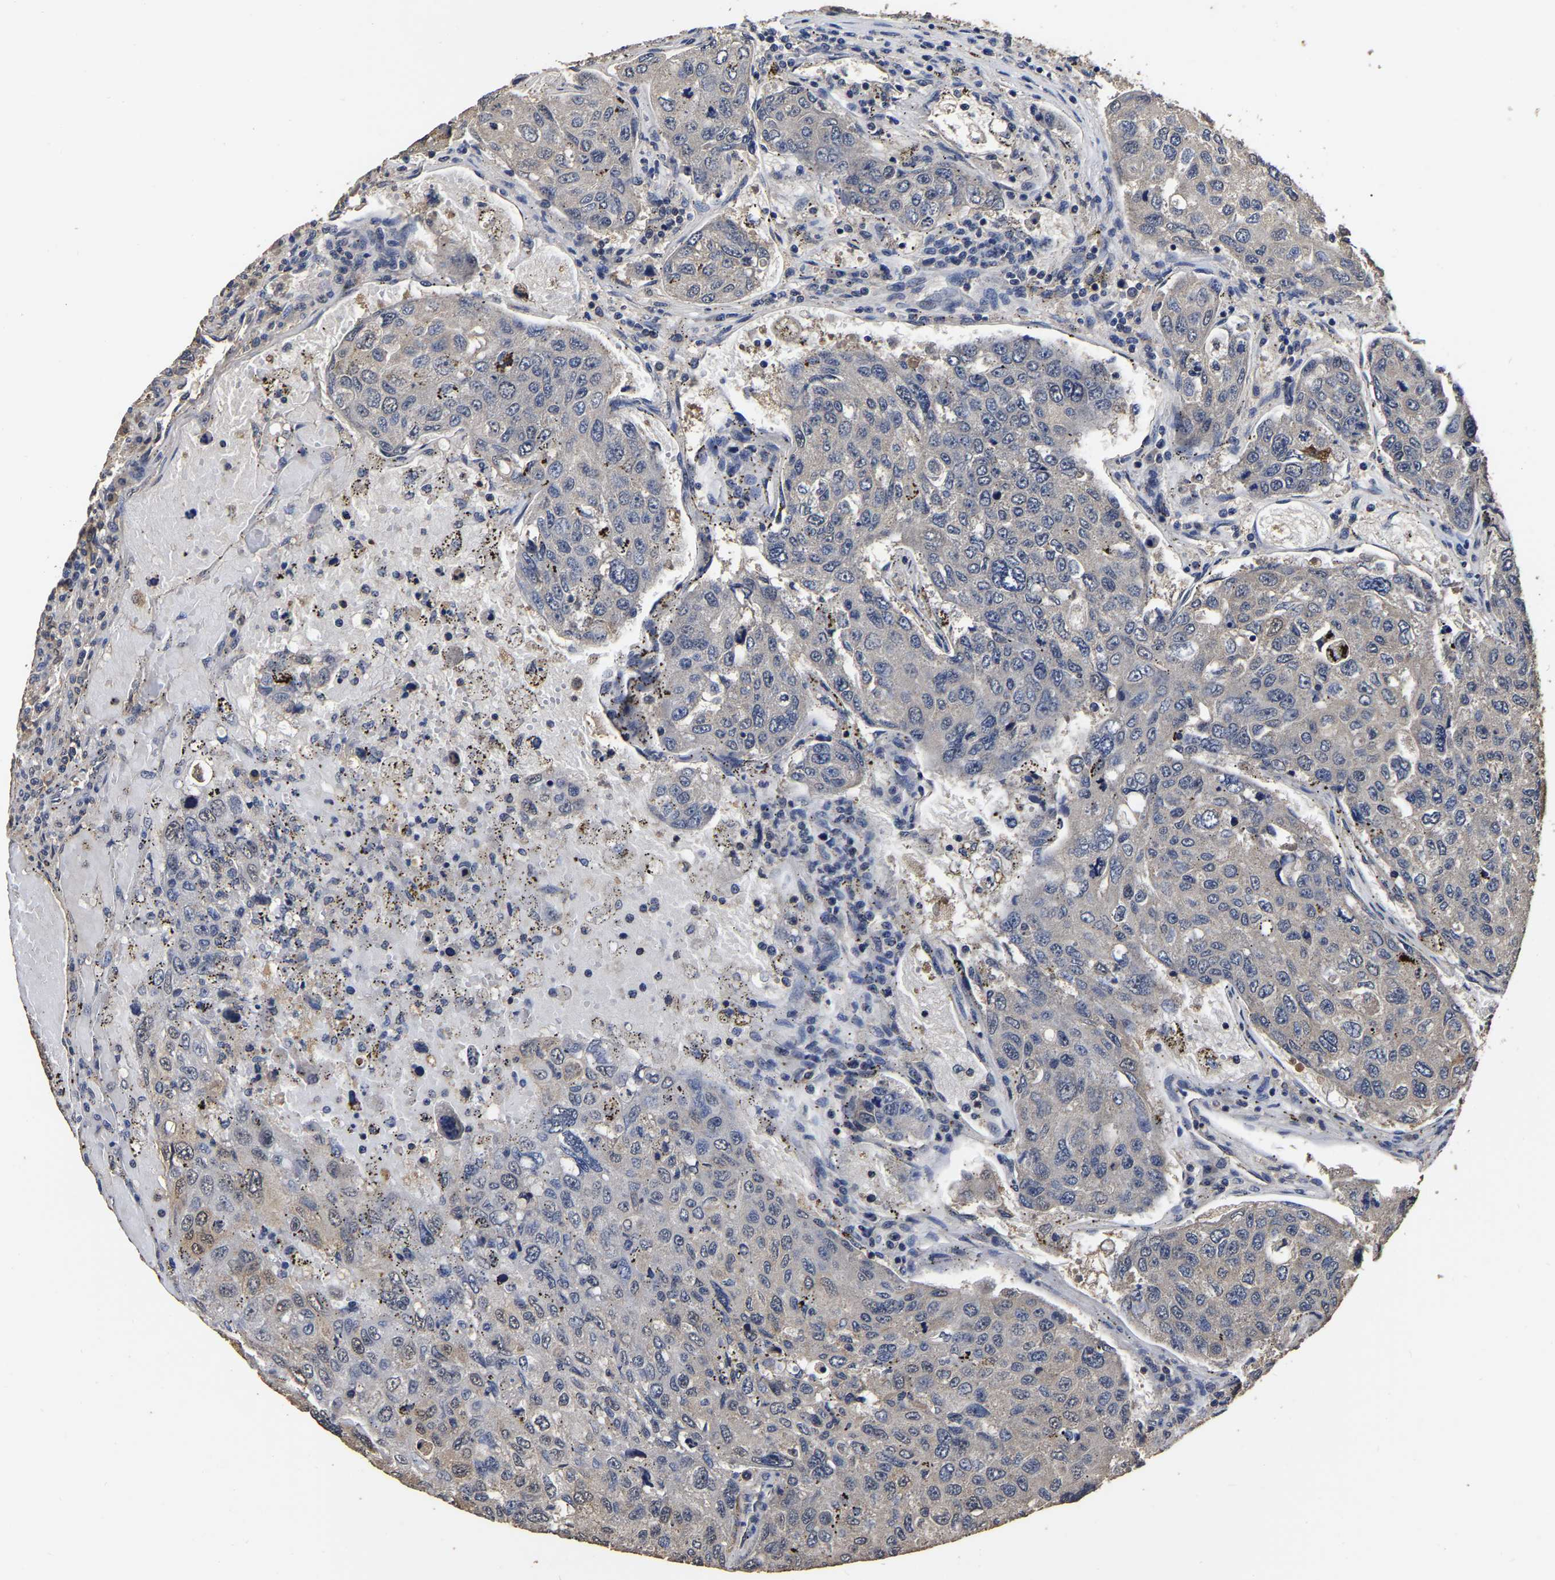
{"staining": {"intensity": "weak", "quantity": "<25%", "location": "cytoplasmic/membranous"}, "tissue": "urothelial cancer", "cell_type": "Tumor cells", "image_type": "cancer", "snomed": [{"axis": "morphology", "description": "Urothelial carcinoma, High grade"}, {"axis": "topography", "description": "Lymph node"}, {"axis": "topography", "description": "Urinary bladder"}], "caption": "Histopathology image shows no significant protein expression in tumor cells of urothelial cancer.", "gene": "STK32C", "patient": {"sex": "male", "age": 51}}